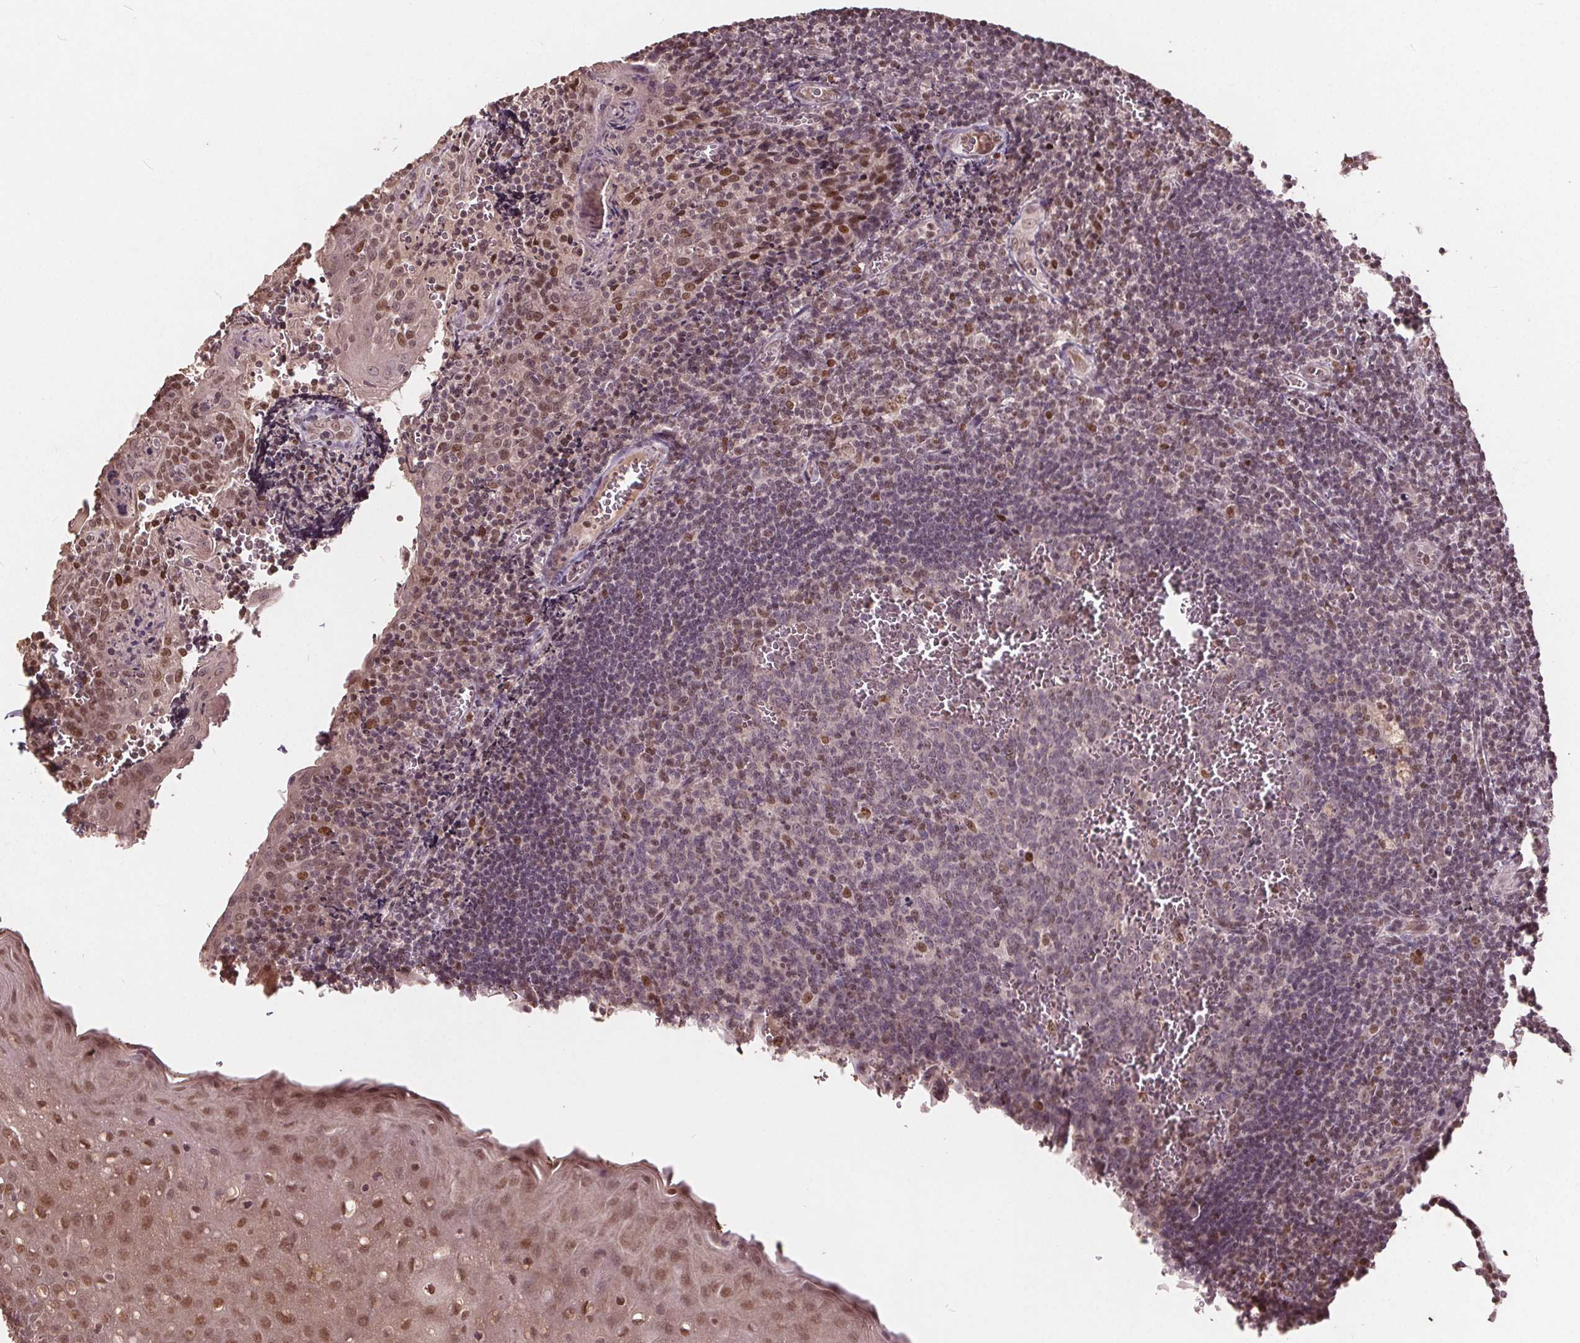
{"staining": {"intensity": "moderate", "quantity": "<25%", "location": "nuclear"}, "tissue": "tonsil", "cell_type": "Germinal center cells", "image_type": "normal", "snomed": [{"axis": "morphology", "description": "Normal tissue, NOS"}, {"axis": "morphology", "description": "Inflammation, NOS"}, {"axis": "topography", "description": "Tonsil"}], "caption": "Moderate nuclear protein positivity is identified in approximately <25% of germinal center cells in tonsil. (brown staining indicates protein expression, while blue staining denotes nuclei).", "gene": "DNMT3B", "patient": {"sex": "female", "age": 31}}